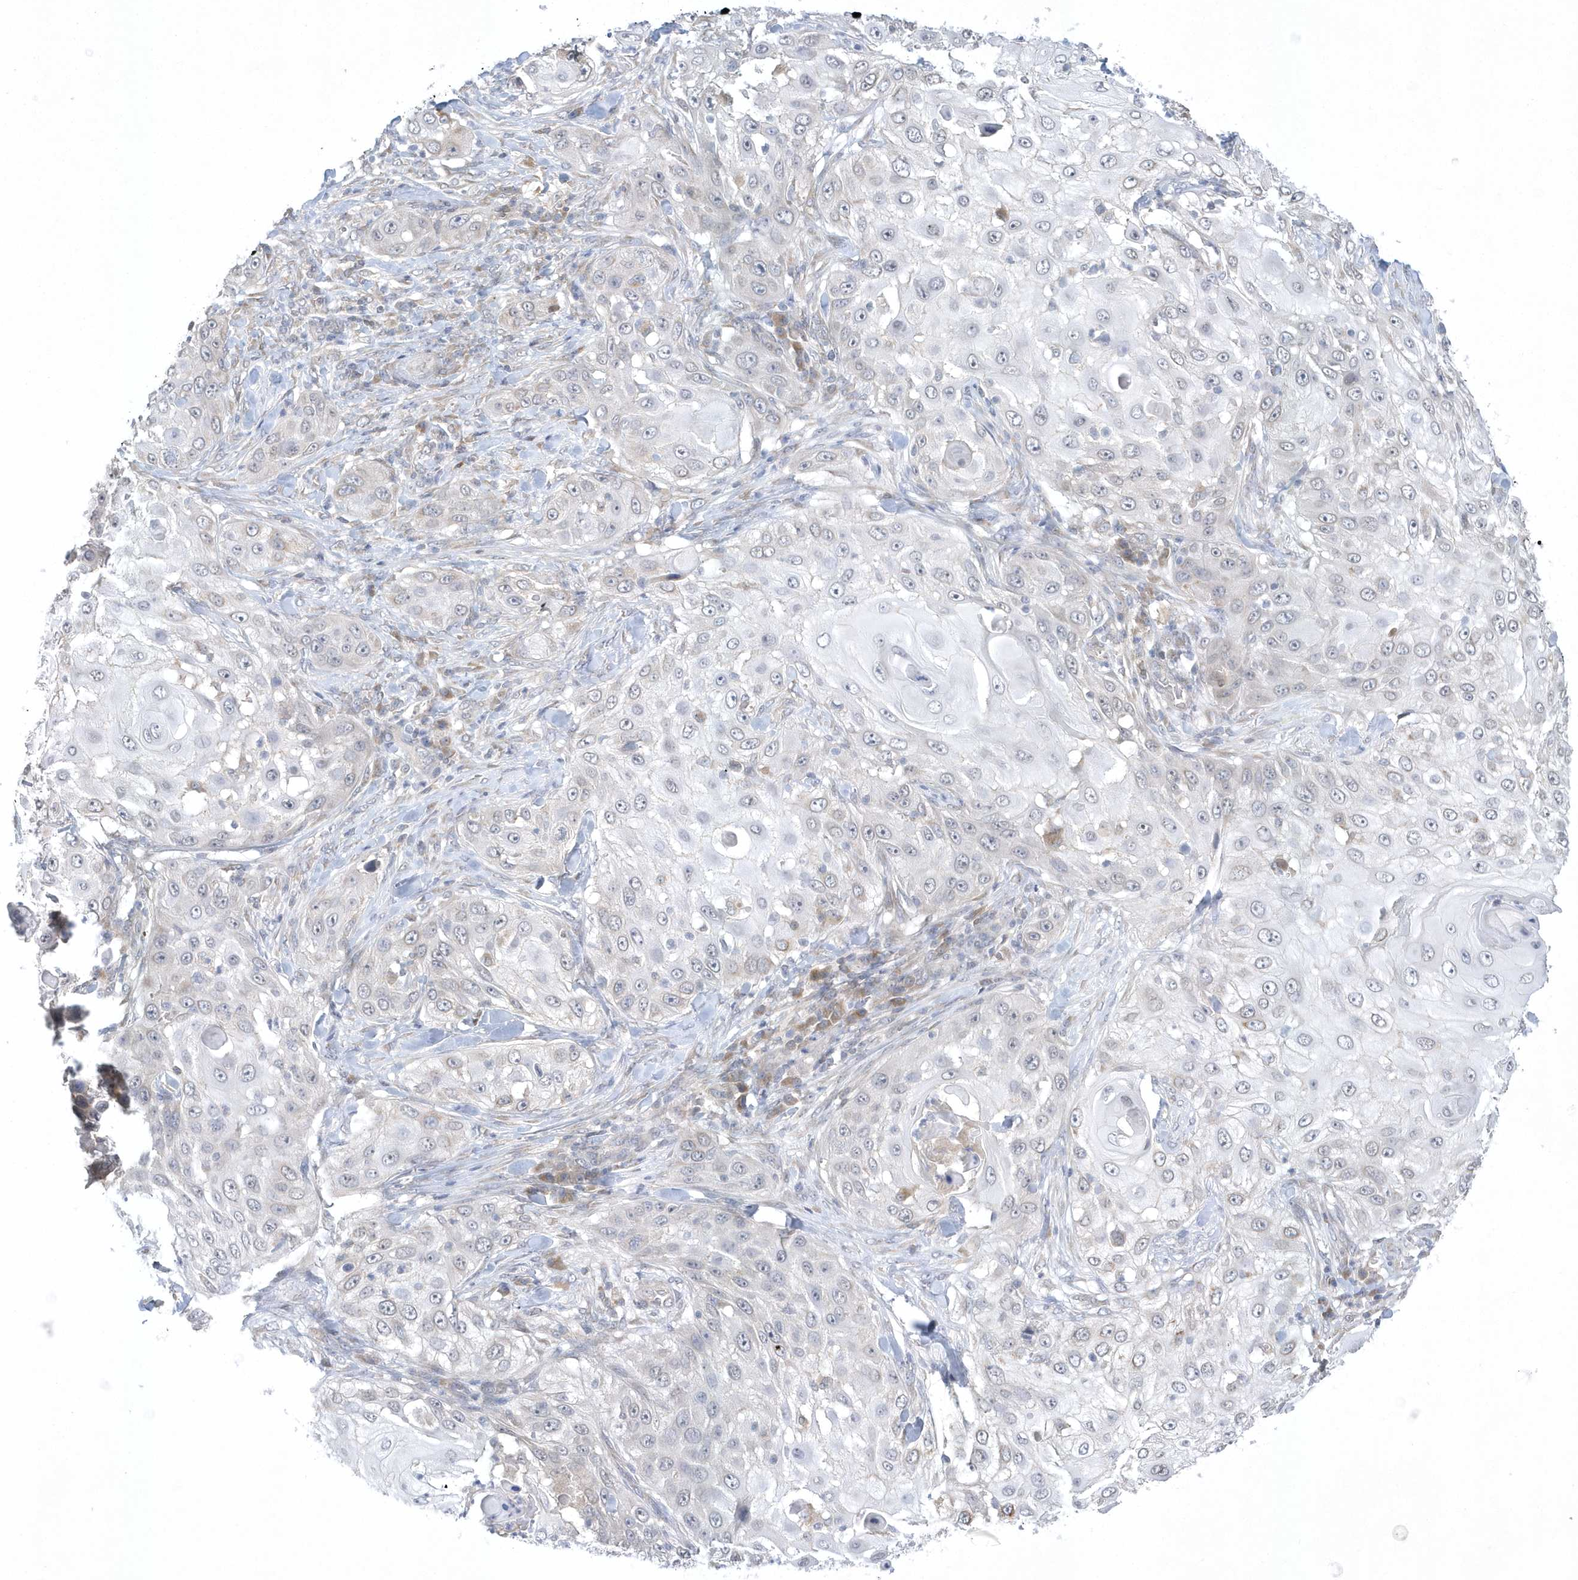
{"staining": {"intensity": "negative", "quantity": "none", "location": "none"}, "tissue": "skin cancer", "cell_type": "Tumor cells", "image_type": "cancer", "snomed": [{"axis": "morphology", "description": "Squamous cell carcinoma, NOS"}, {"axis": "topography", "description": "Skin"}], "caption": "A high-resolution micrograph shows IHC staining of squamous cell carcinoma (skin), which reveals no significant expression in tumor cells. Nuclei are stained in blue.", "gene": "ZC3H12D", "patient": {"sex": "female", "age": 44}}